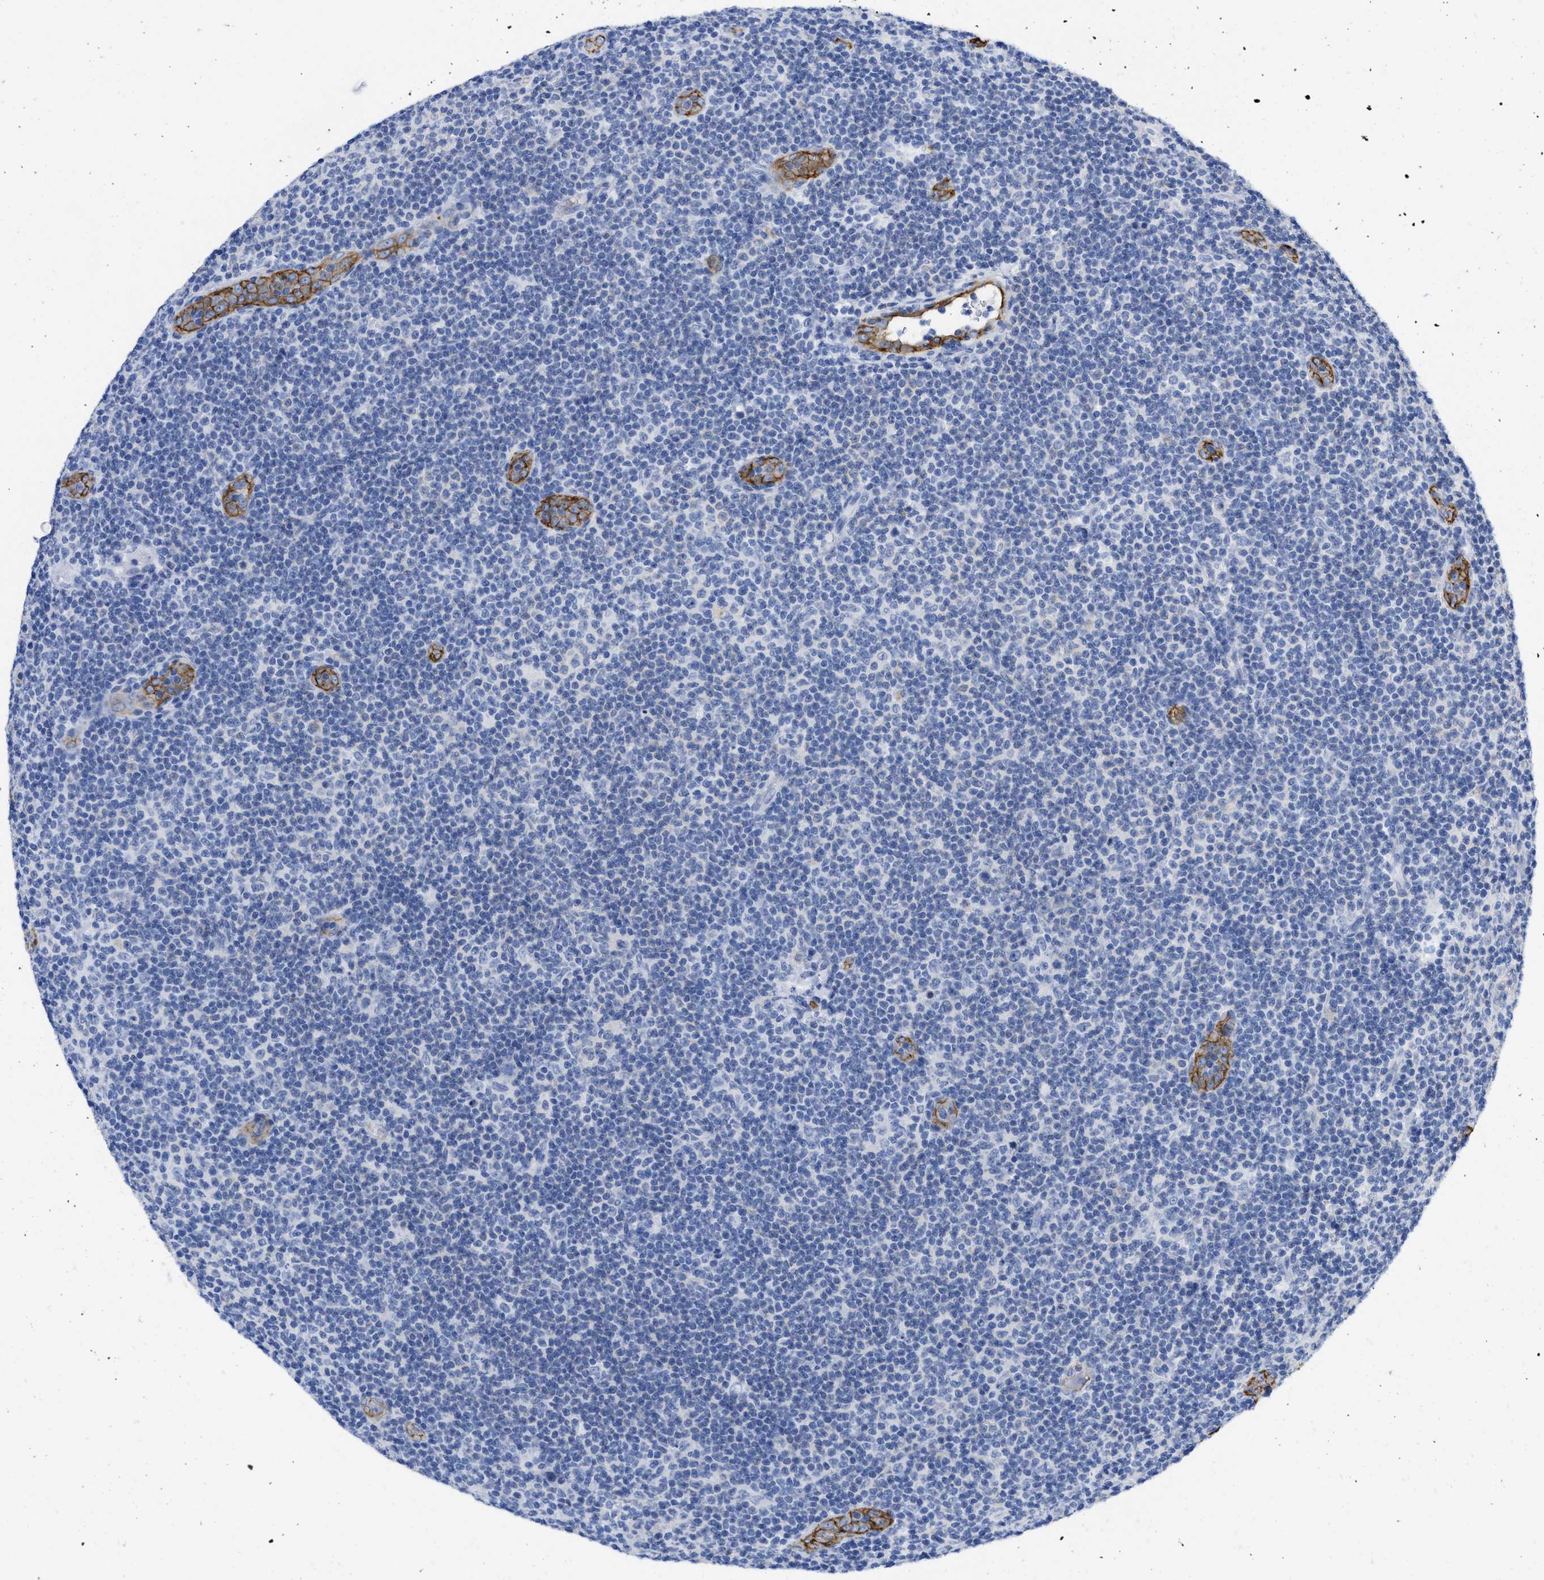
{"staining": {"intensity": "negative", "quantity": "none", "location": "none"}, "tissue": "lymphoma", "cell_type": "Tumor cells", "image_type": "cancer", "snomed": [{"axis": "morphology", "description": "Malignant lymphoma, non-Hodgkin's type, Low grade"}, {"axis": "topography", "description": "Lymph node"}], "caption": "The photomicrograph exhibits no significant staining in tumor cells of malignant lymphoma, non-Hodgkin's type (low-grade).", "gene": "ACKR1", "patient": {"sex": "male", "age": 83}}